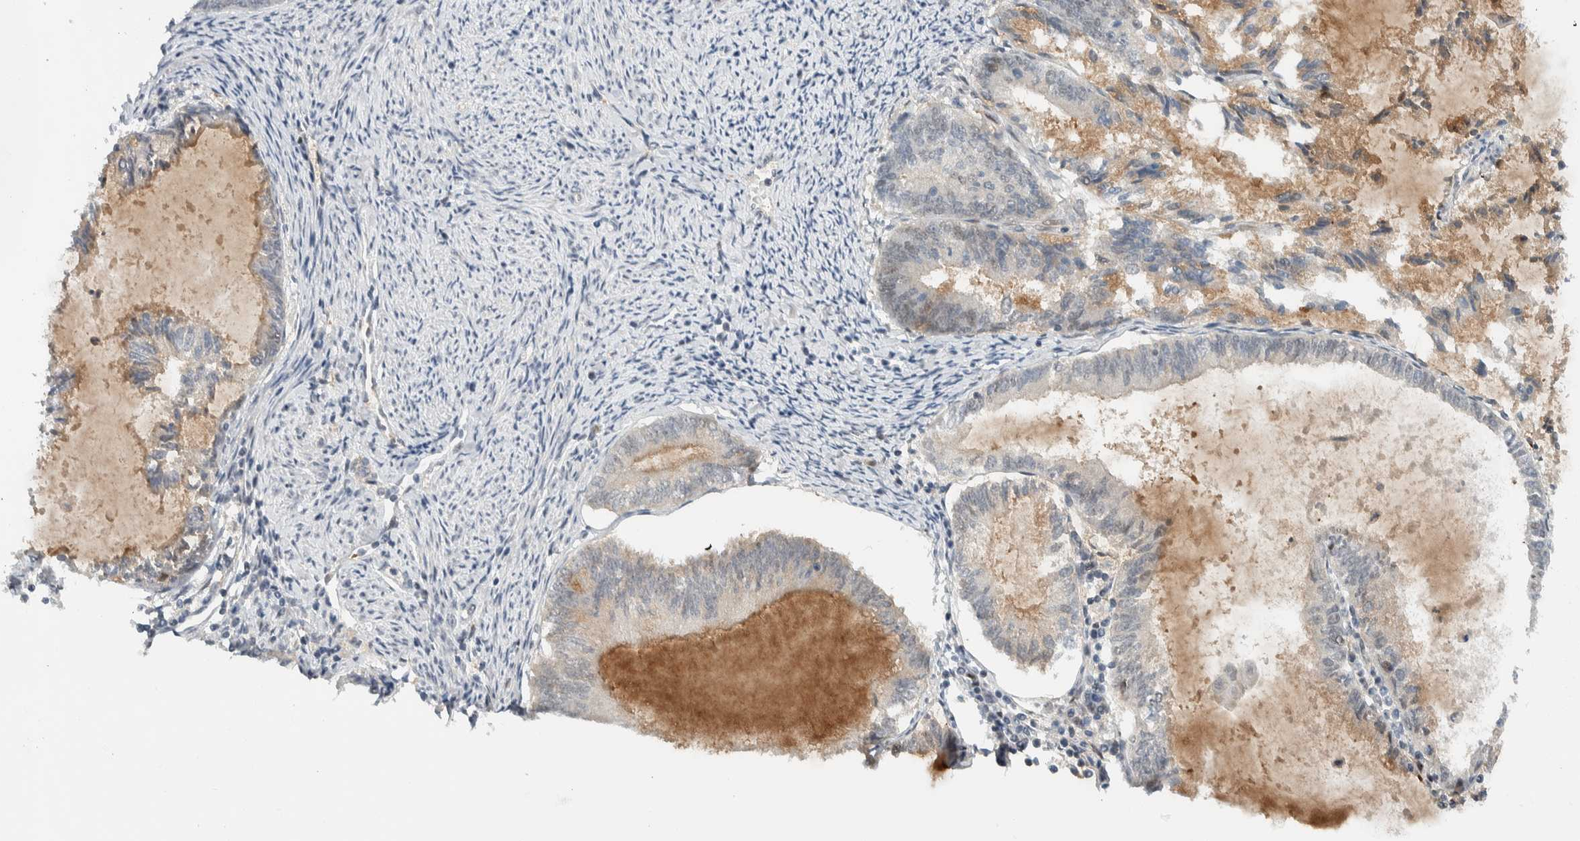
{"staining": {"intensity": "weak", "quantity": "<25%", "location": "cytoplasmic/membranous"}, "tissue": "endometrial cancer", "cell_type": "Tumor cells", "image_type": "cancer", "snomed": [{"axis": "morphology", "description": "Adenocarcinoma, NOS"}, {"axis": "topography", "description": "Endometrium"}], "caption": "A high-resolution micrograph shows IHC staining of endometrial cancer (adenocarcinoma), which reveals no significant staining in tumor cells.", "gene": "NCR3LG1", "patient": {"sex": "female", "age": 86}}